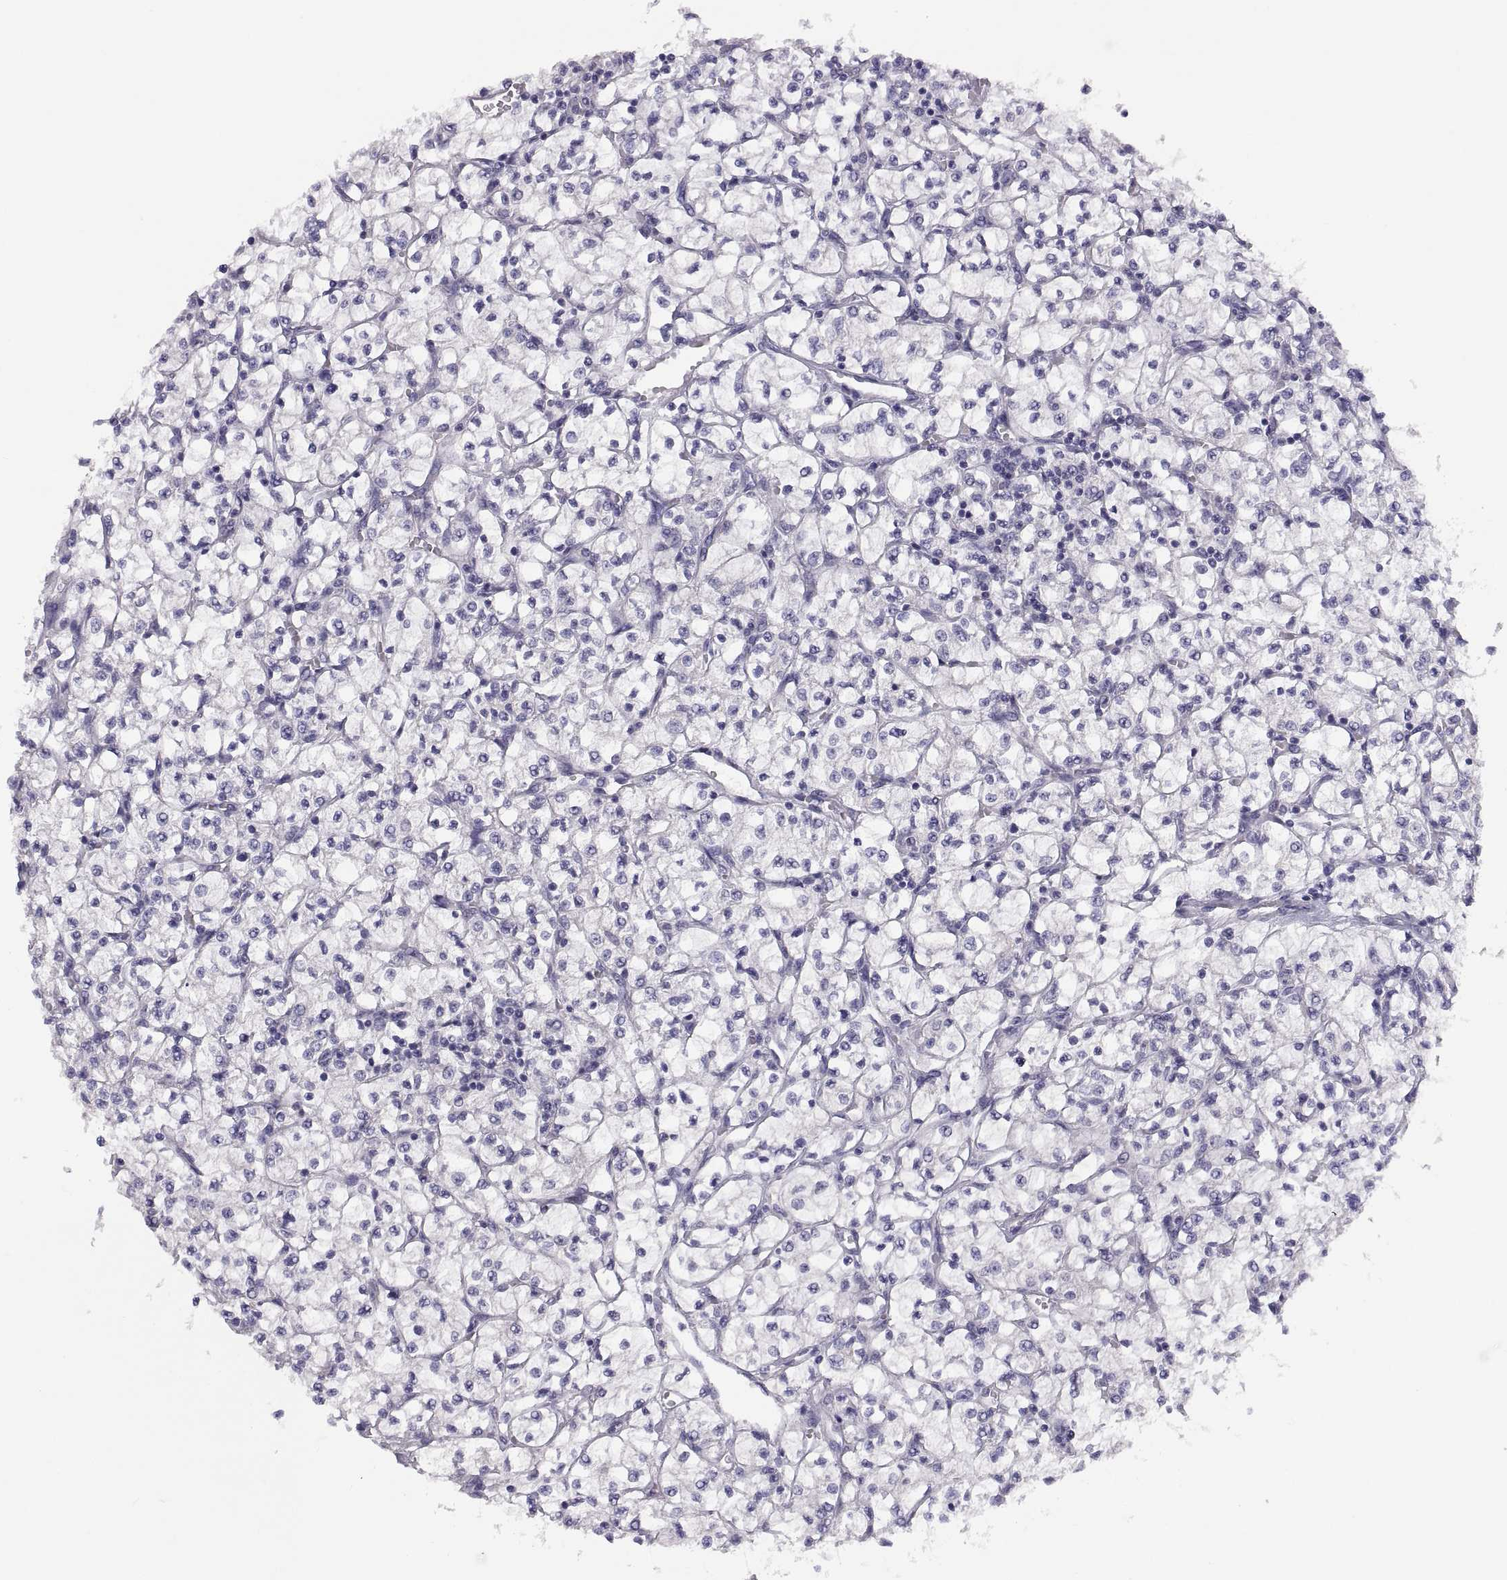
{"staining": {"intensity": "negative", "quantity": "none", "location": "none"}, "tissue": "renal cancer", "cell_type": "Tumor cells", "image_type": "cancer", "snomed": [{"axis": "morphology", "description": "Adenocarcinoma, NOS"}, {"axis": "topography", "description": "Kidney"}], "caption": "The photomicrograph shows no staining of tumor cells in renal cancer (adenocarcinoma). Nuclei are stained in blue.", "gene": "STRC", "patient": {"sex": "female", "age": 64}}